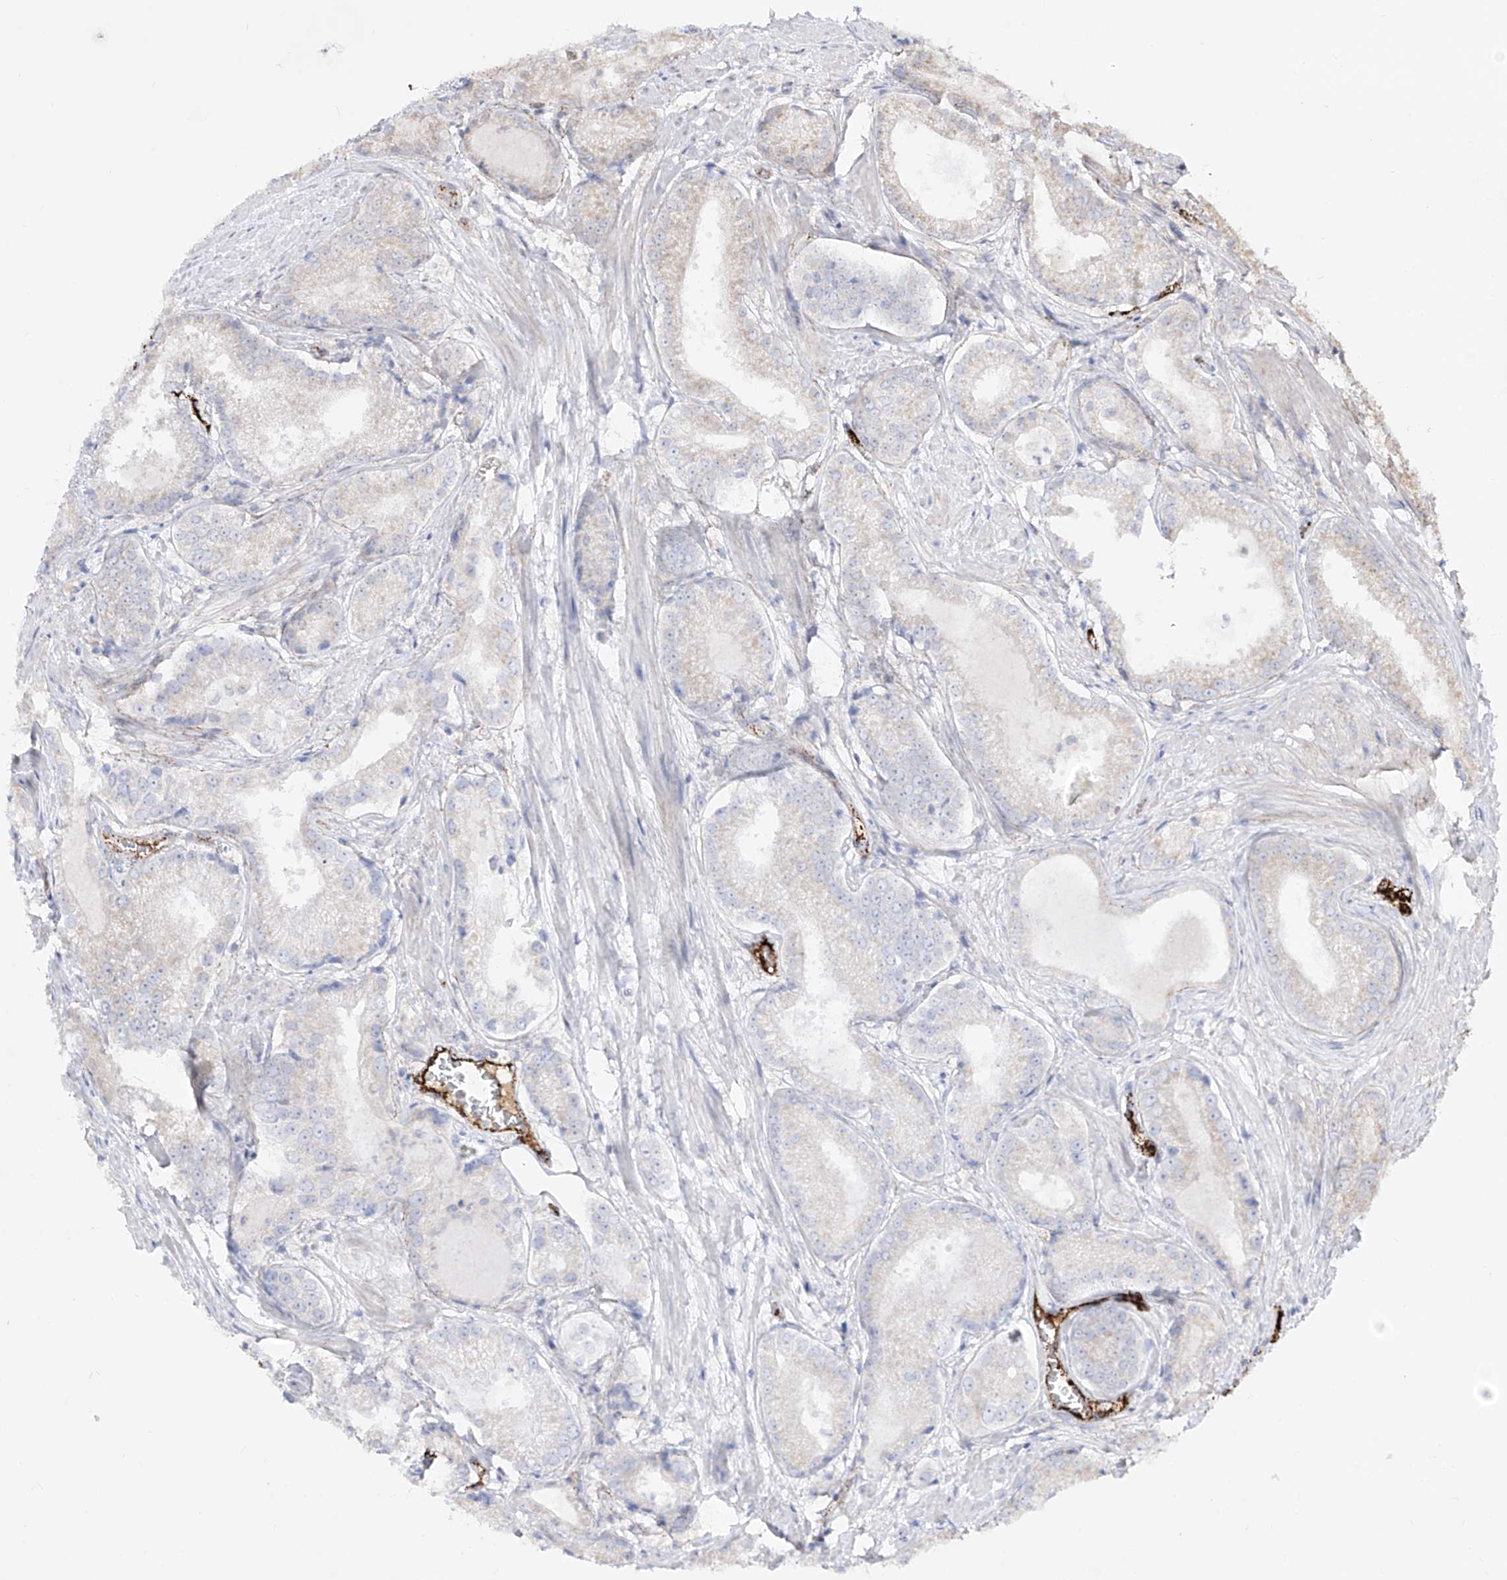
{"staining": {"intensity": "negative", "quantity": "none", "location": "none"}, "tissue": "prostate cancer", "cell_type": "Tumor cells", "image_type": "cancer", "snomed": [{"axis": "morphology", "description": "Adenocarcinoma, Low grade"}, {"axis": "topography", "description": "Prostate"}], "caption": "Micrograph shows no significant protein expression in tumor cells of adenocarcinoma (low-grade) (prostate). (Stains: DAB (3,3'-diaminobenzidine) IHC with hematoxylin counter stain, Microscopy: brightfield microscopy at high magnification).", "gene": "ZGRF1", "patient": {"sex": "male", "age": 54}}